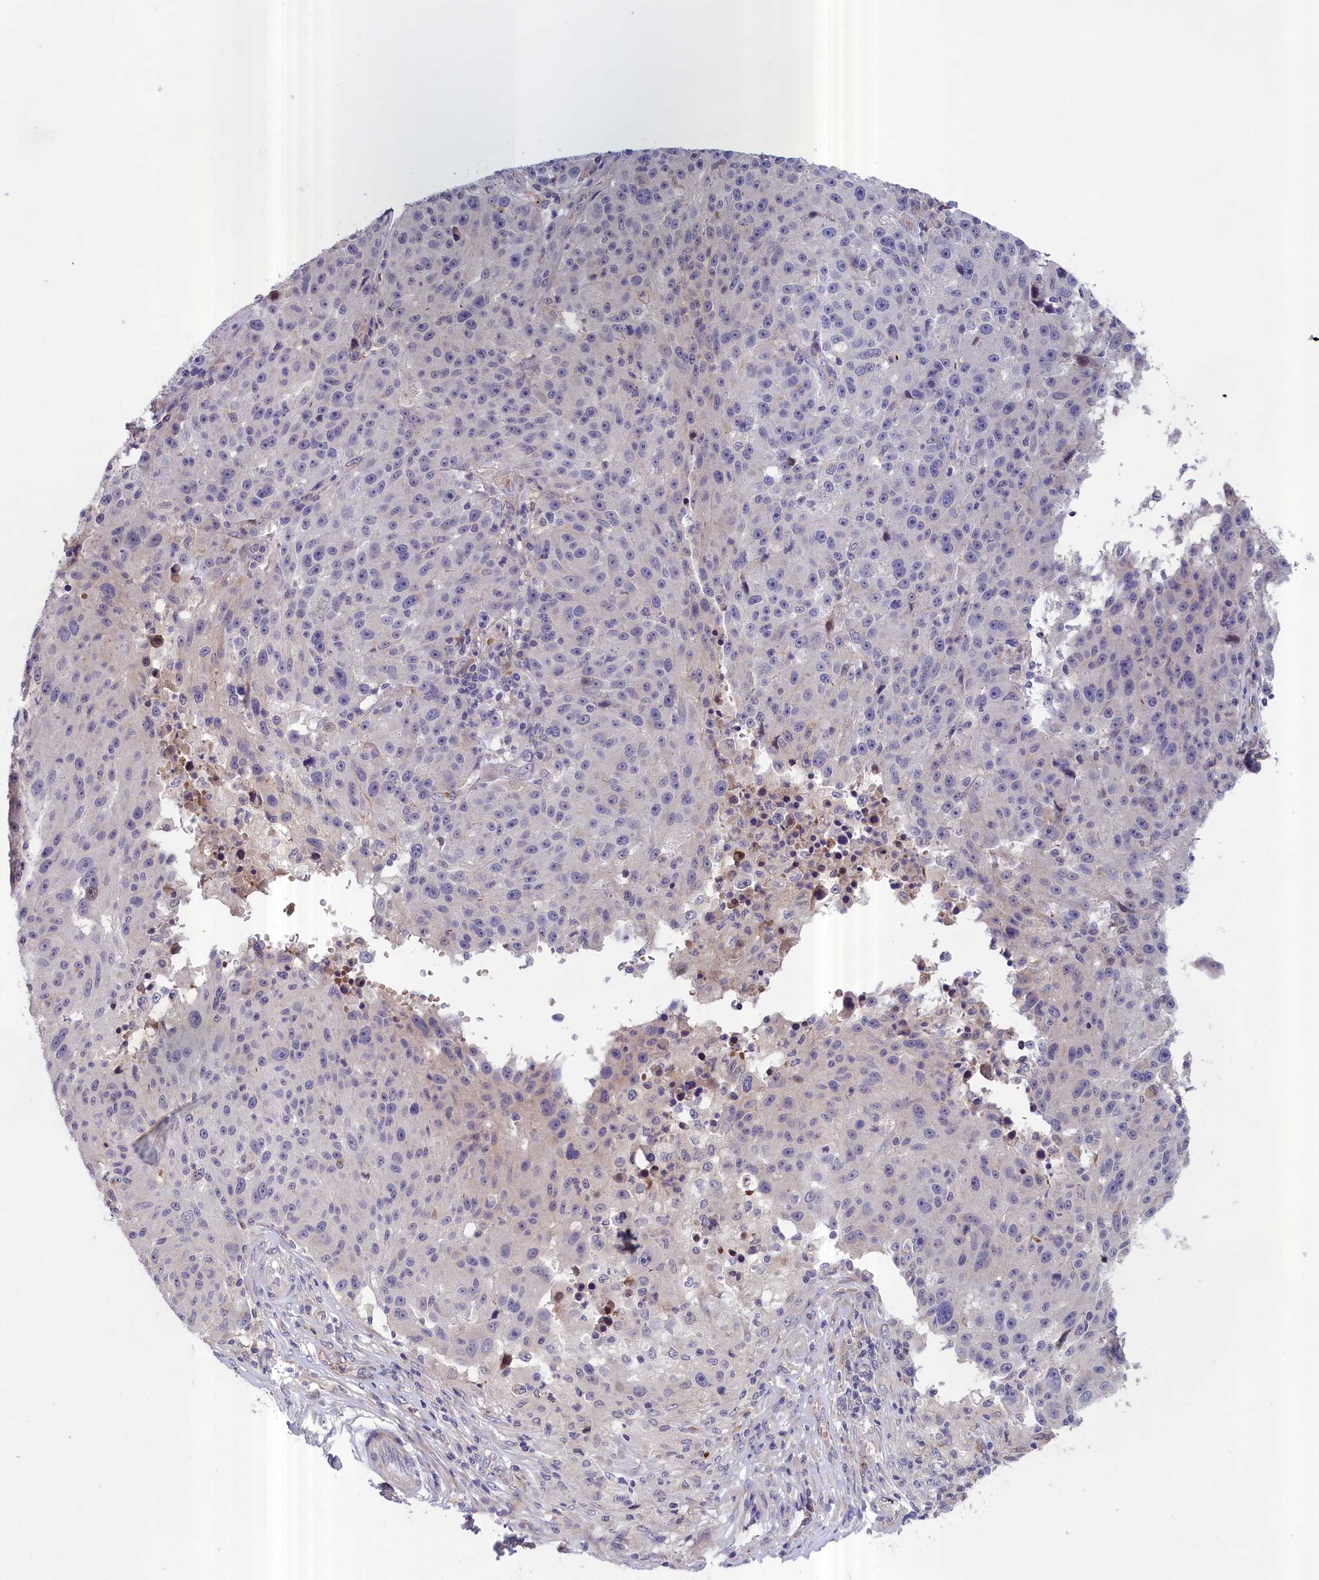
{"staining": {"intensity": "negative", "quantity": "none", "location": "none"}, "tissue": "melanoma", "cell_type": "Tumor cells", "image_type": "cancer", "snomed": [{"axis": "morphology", "description": "Malignant melanoma, NOS"}, {"axis": "topography", "description": "Skin"}], "caption": "Malignant melanoma was stained to show a protein in brown. There is no significant staining in tumor cells.", "gene": "IGFALS", "patient": {"sex": "male", "age": 53}}